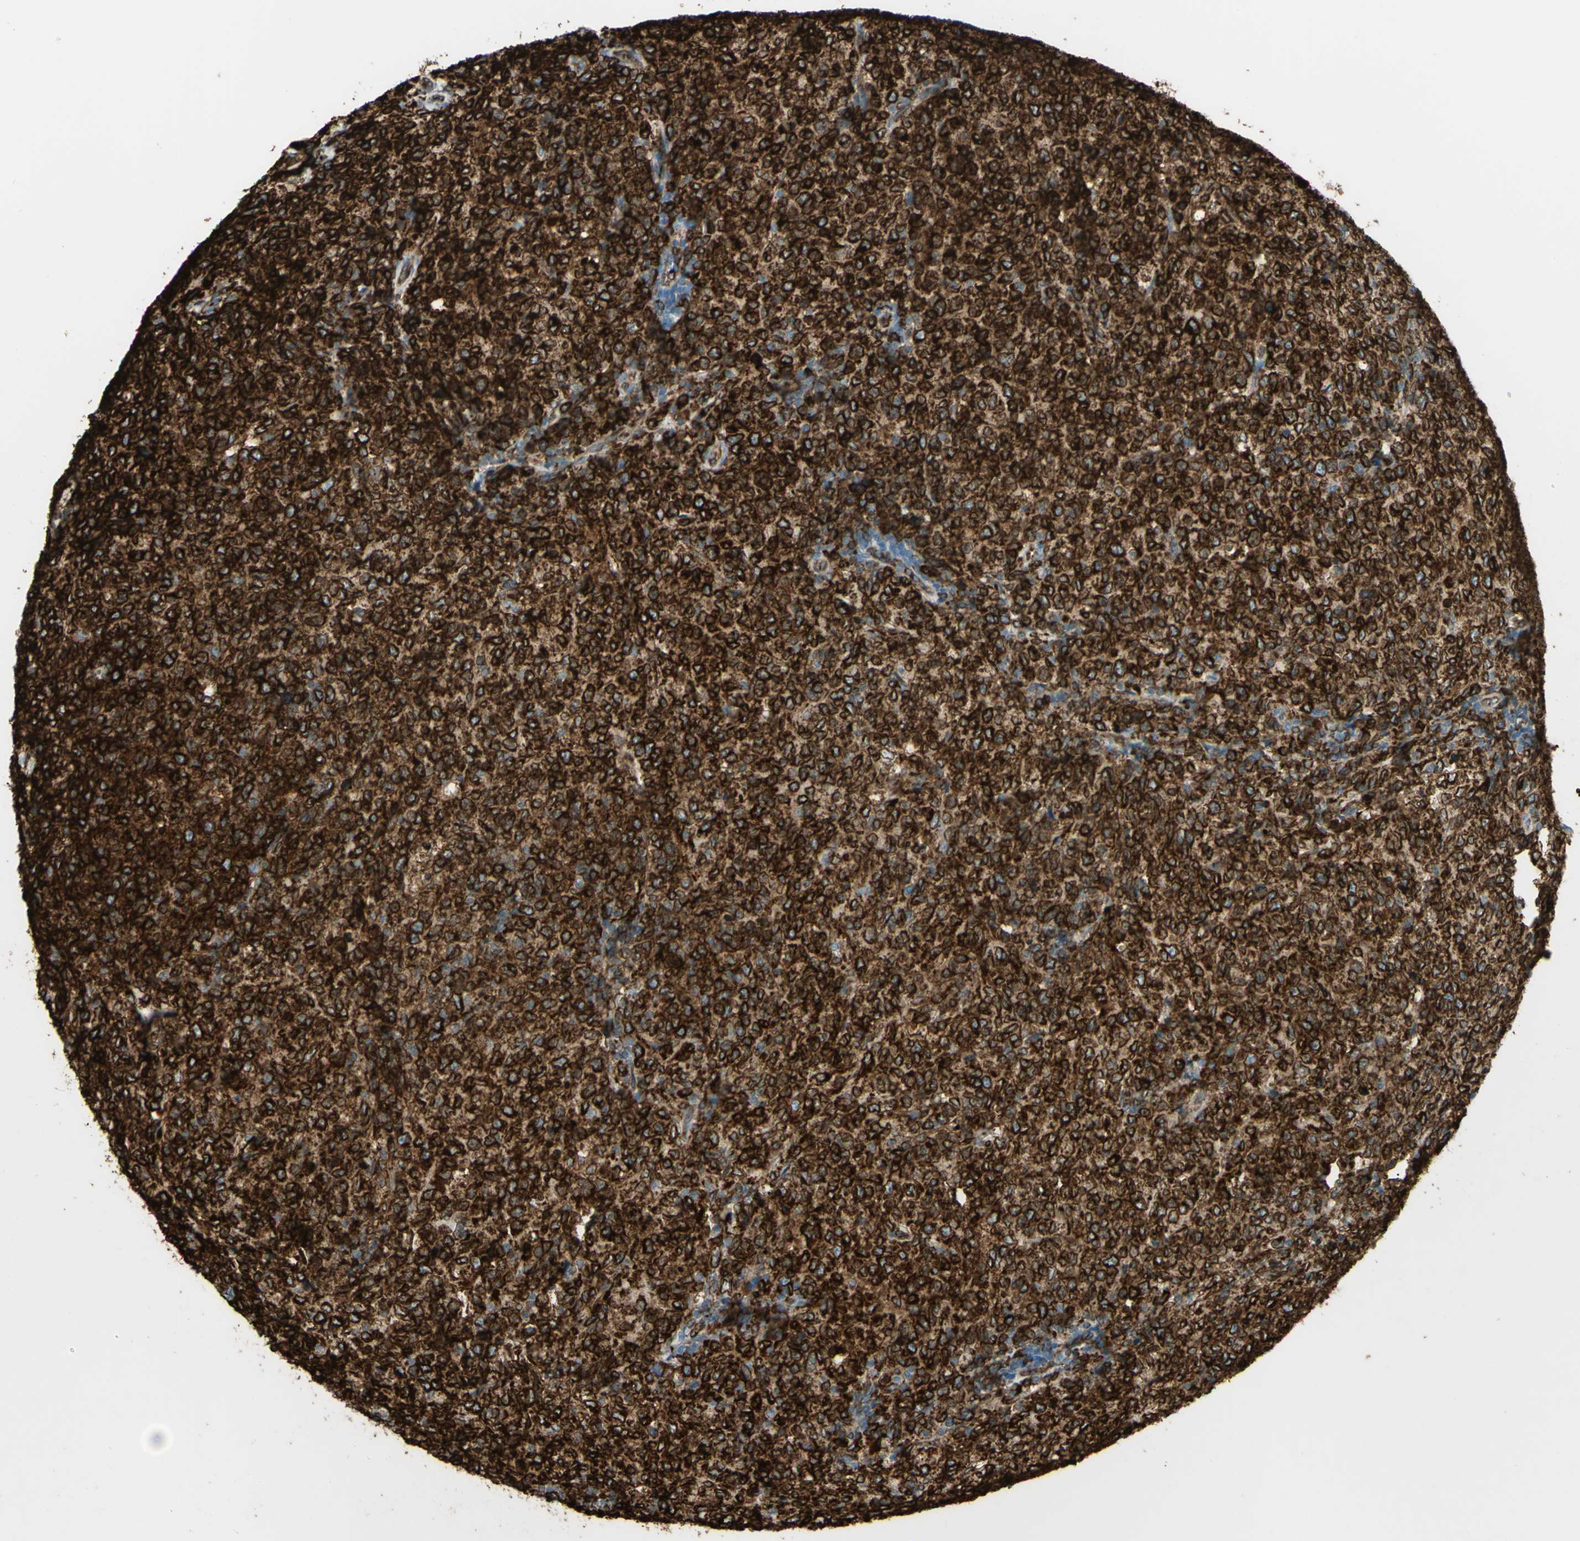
{"staining": {"intensity": "strong", "quantity": ">75%", "location": "cytoplasmic/membranous"}, "tissue": "lymphoma", "cell_type": "Tumor cells", "image_type": "cancer", "snomed": [{"axis": "morphology", "description": "Malignant lymphoma, non-Hodgkin's type, High grade"}, {"axis": "topography", "description": "Tonsil"}], "caption": "The image displays immunohistochemical staining of lymphoma. There is strong cytoplasmic/membranous positivity is identified in about >75% of tumor cells. (IHC, brightfield microscopy, high magnification).", "gene": "CD74", "patient": {"sex": "female", "age": 36}}